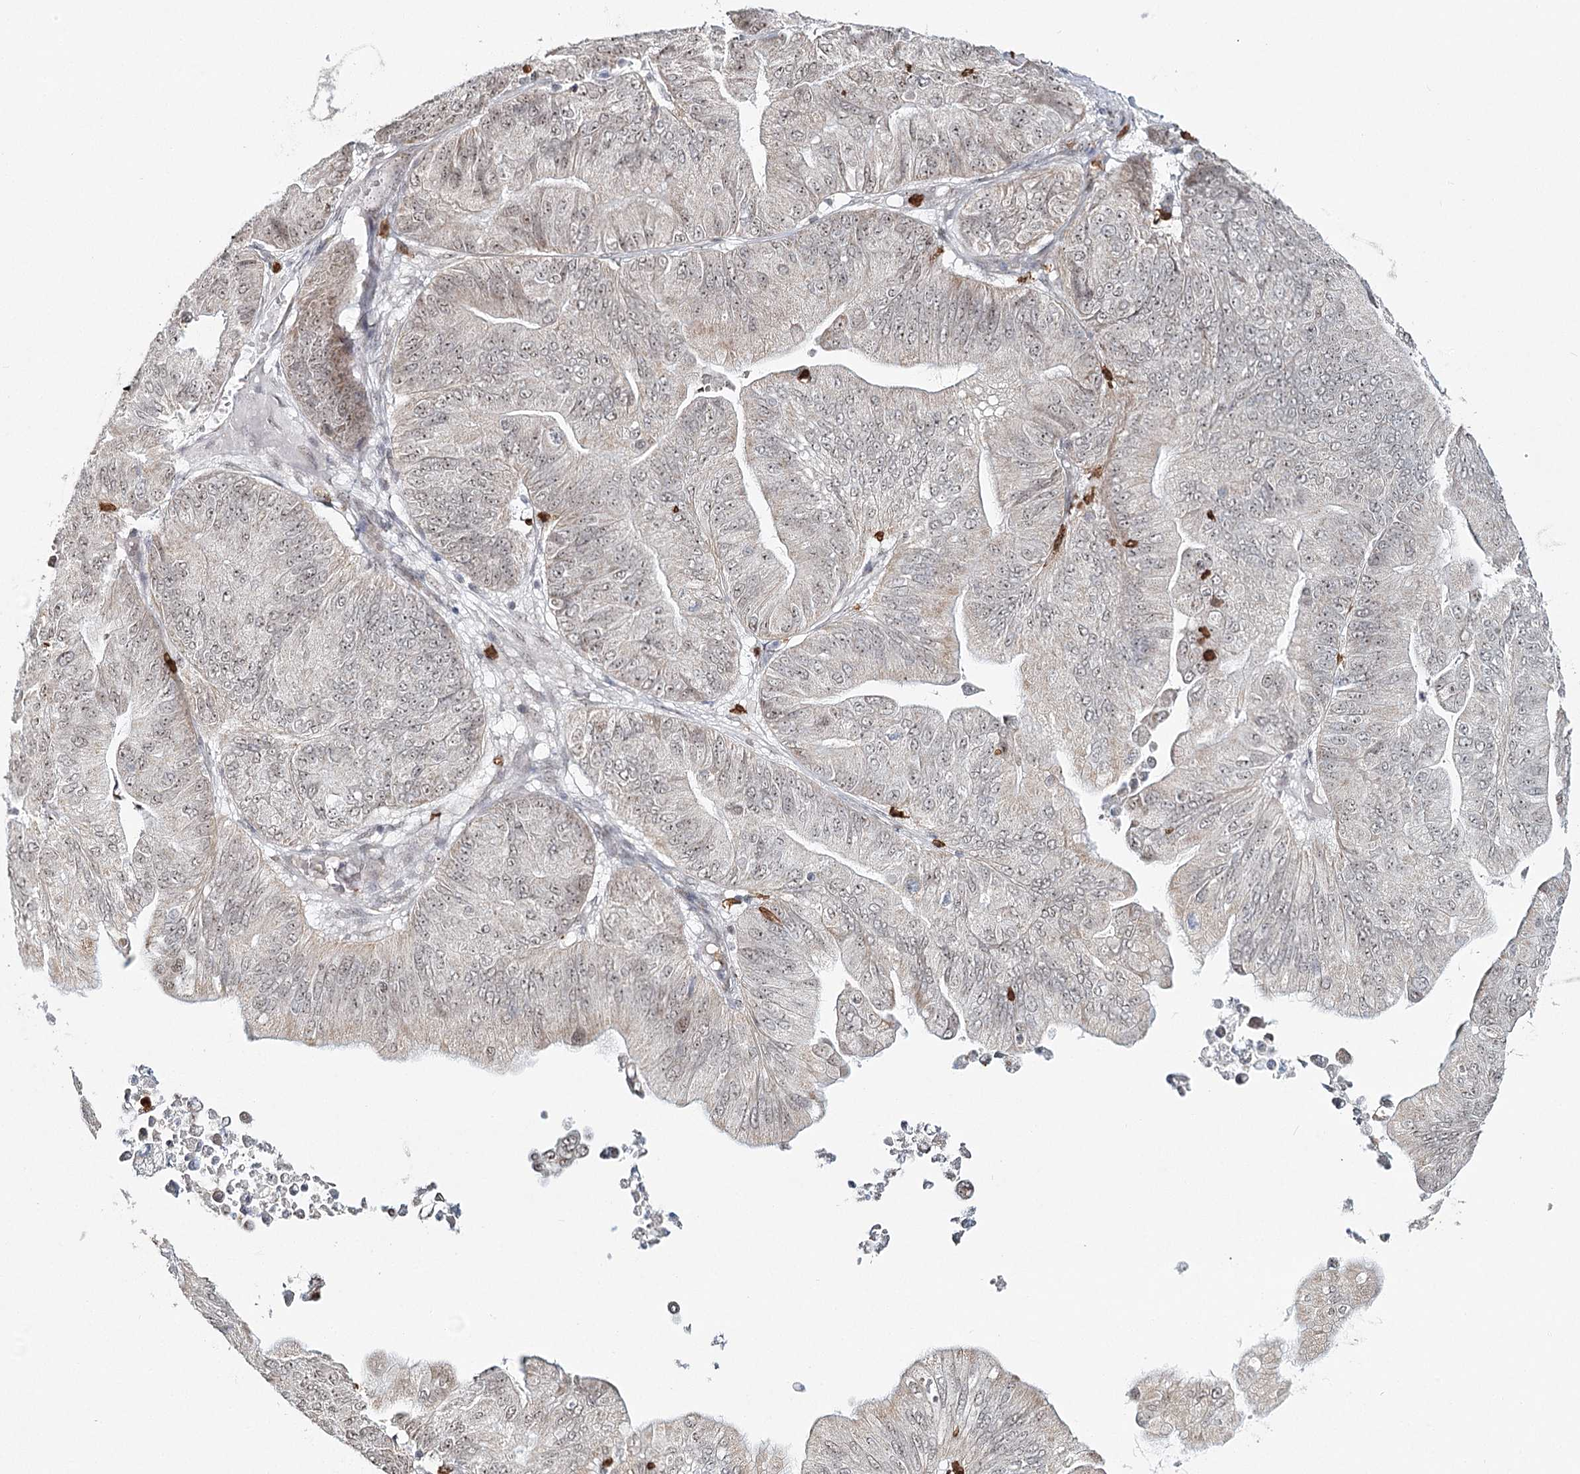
{"staining": {"intensity": "strong", "quantity": "25%-75%", "location": "cytoplasmic/membranous,nuclear"}, "tissue": "ovarian cancer", "cell_type": "Tumor cells", "image_type": "cancer", "snomed": [{"axis": "morphology", "description": "Cystadenocarcinoma, mucinous, NOS"}, {"axis": "topography", "description": "Ovary"}], "caption": "Ovarian mucinous cystadenocarcinoma was stained to show a protein in brown. There is high levels of strong cytoplasmic/membranous and nuclear positivity in about 25%-75% of tumor cells.", "gene": "ATAD1", "patient": {"sex": "female", "age": 61}}